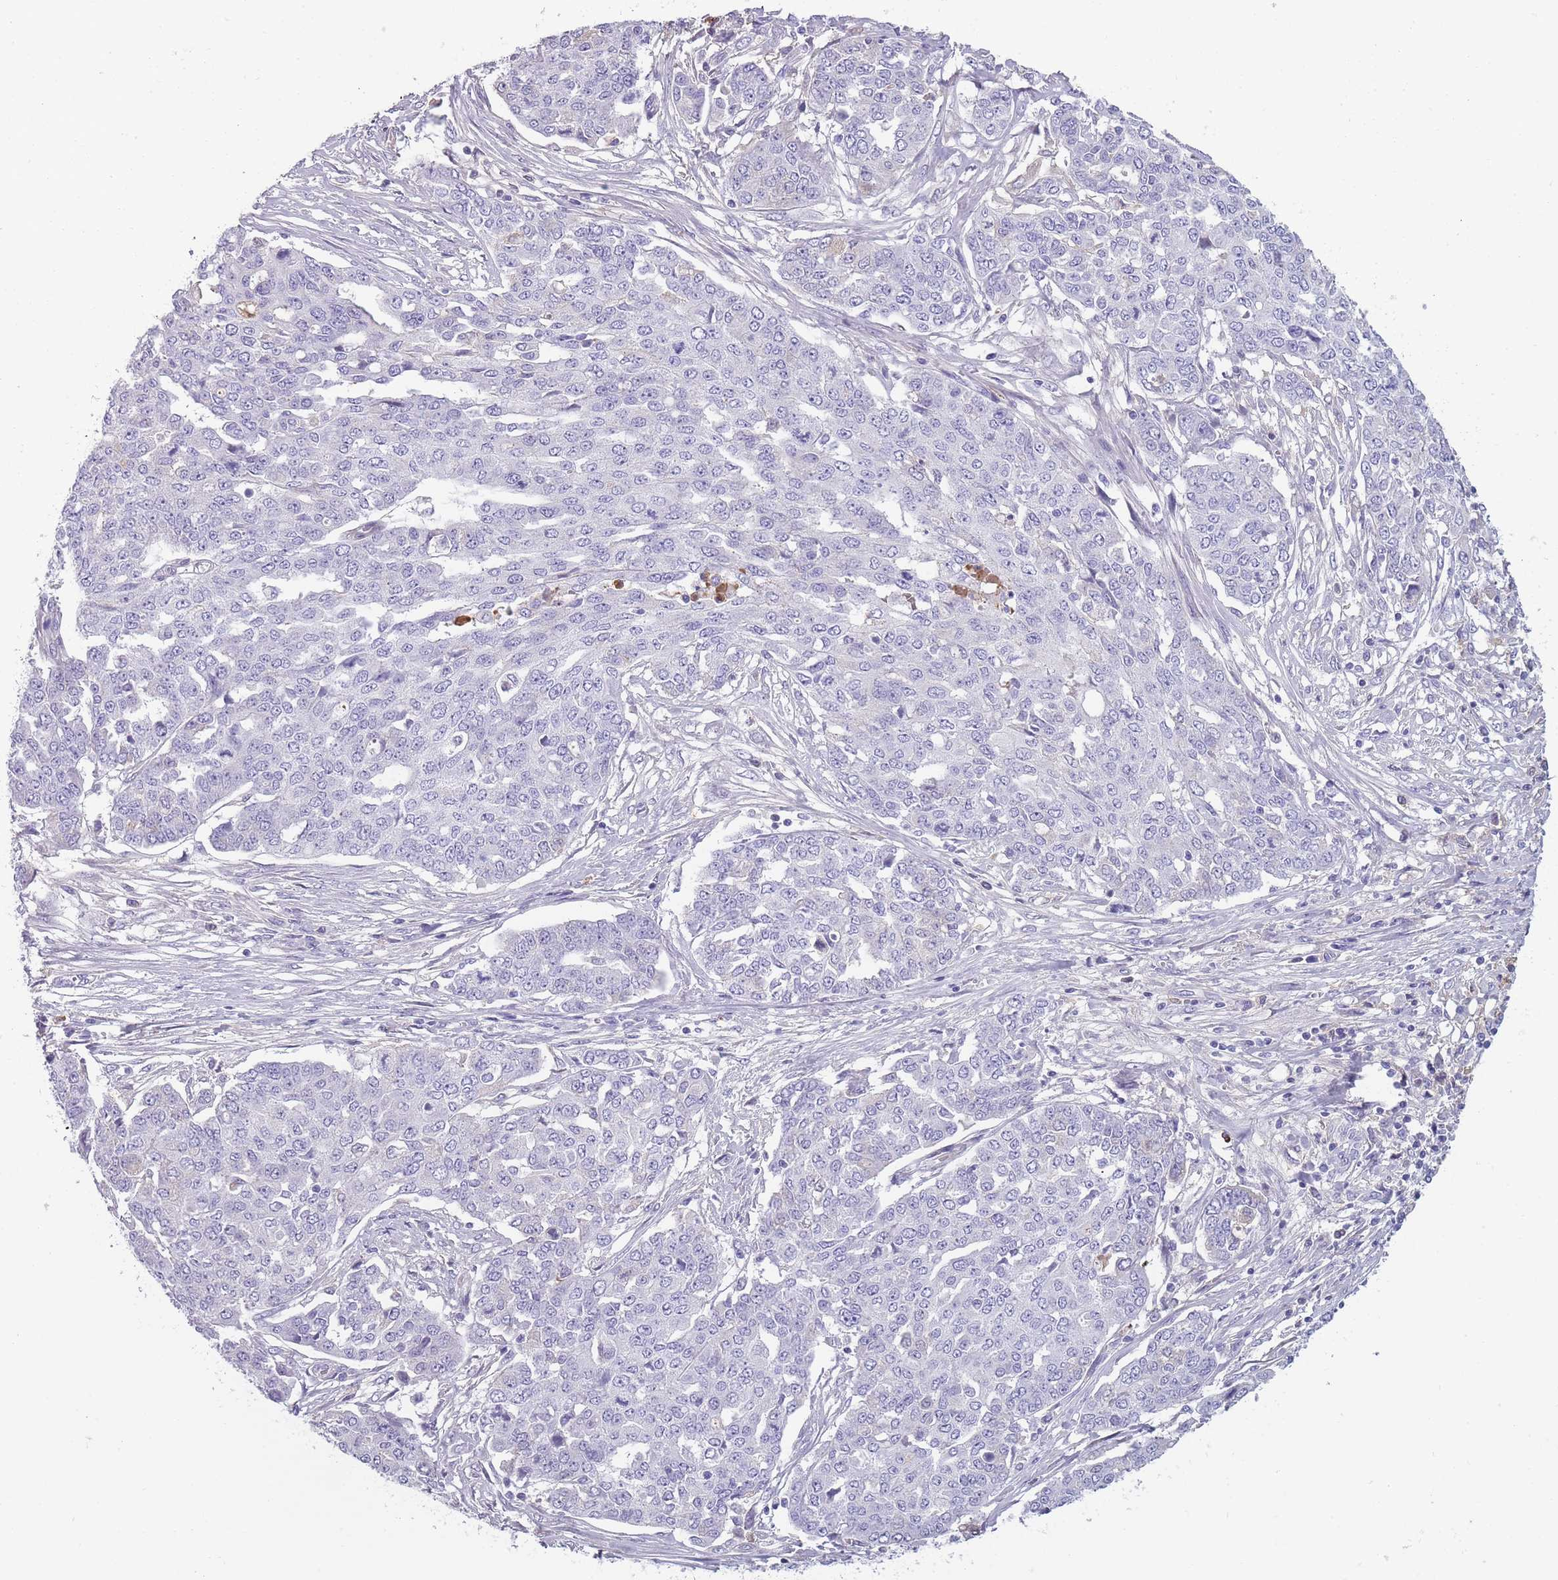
{"staining": {"intensity": "negative", "quantity": "none", "location": "none"}, "tissue": "ovarian cancer", "cell_type": "Tumor cells", "image_type": "cancer", "snomed": [{"axis": "morphology", "description": "Cystadenocarcinoma, serous, NOS"}, {"axis": "topography", "description": "Soft tissue"}, {"axis": "topography", "description": "Ovary"}], "caption": "The IHC micrograph has no significant positivity in tumor cells of serous cystadenocarcinoma (ovarian) tissue.", "gene": "CR1L", "patient": {"sex": "female", "age": 57}}